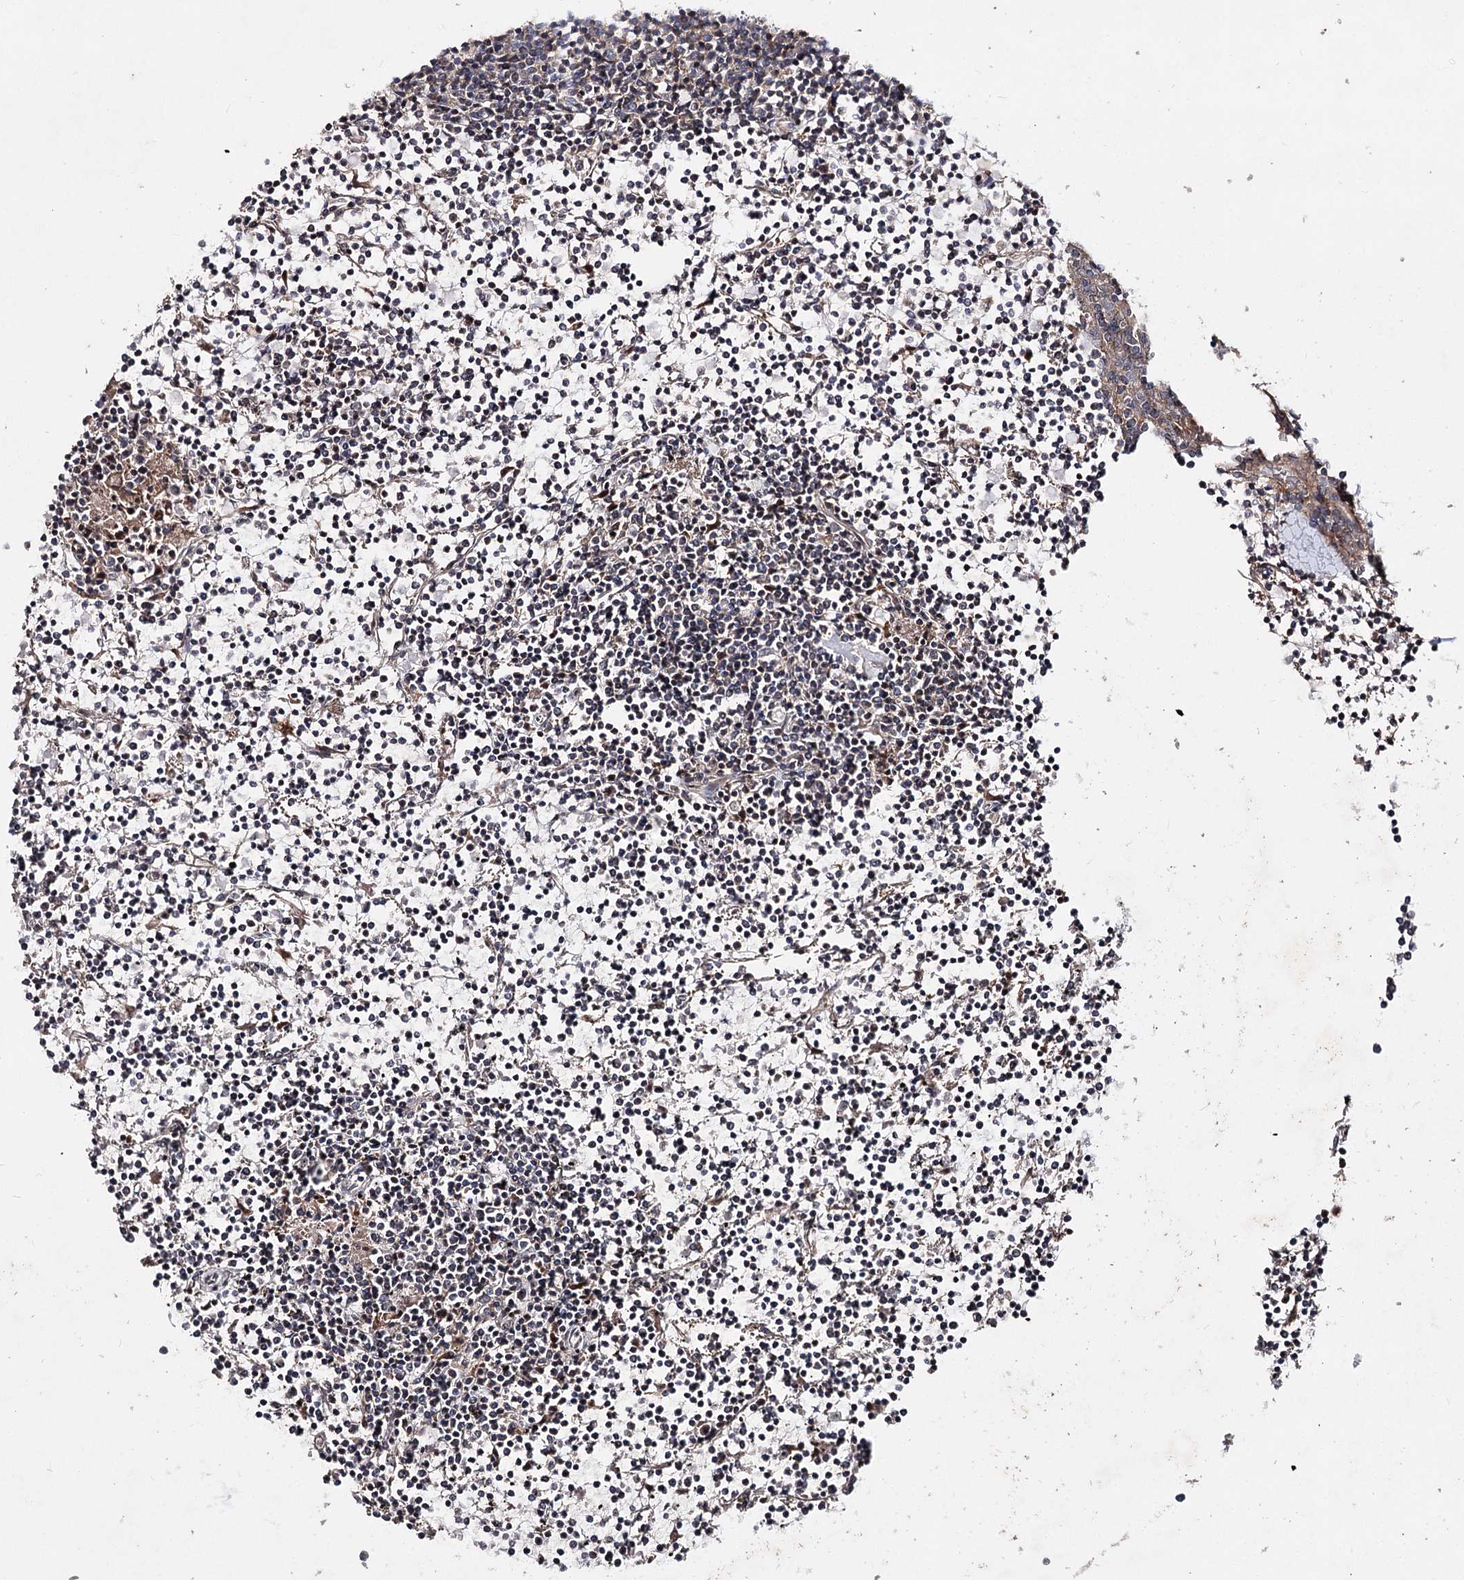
{"staining": {"intensity": "negative", "quantity": "none", "location": "none"}, "tissue": "lymphoma", "cell_type": "Tumor cells", "image_type": "cancer", "snomed": [{"axis": "morphology", "description": "Malignant lymphoma, non-Hodgkin's type, Low grade"}, {"axis": "topography", "description": "Spleen"}], "caption": "This micrograph is of malignant lymphoma, non-Hodgkin's type (low-grade) stained with IHC to label a protein in brown with the nuclei are counter-stained blue. There is no staining in tumor cells. Nuclei are stained in blue.", "gene": "MINDY3", "patient": {"sex": "female", "age": 19}}